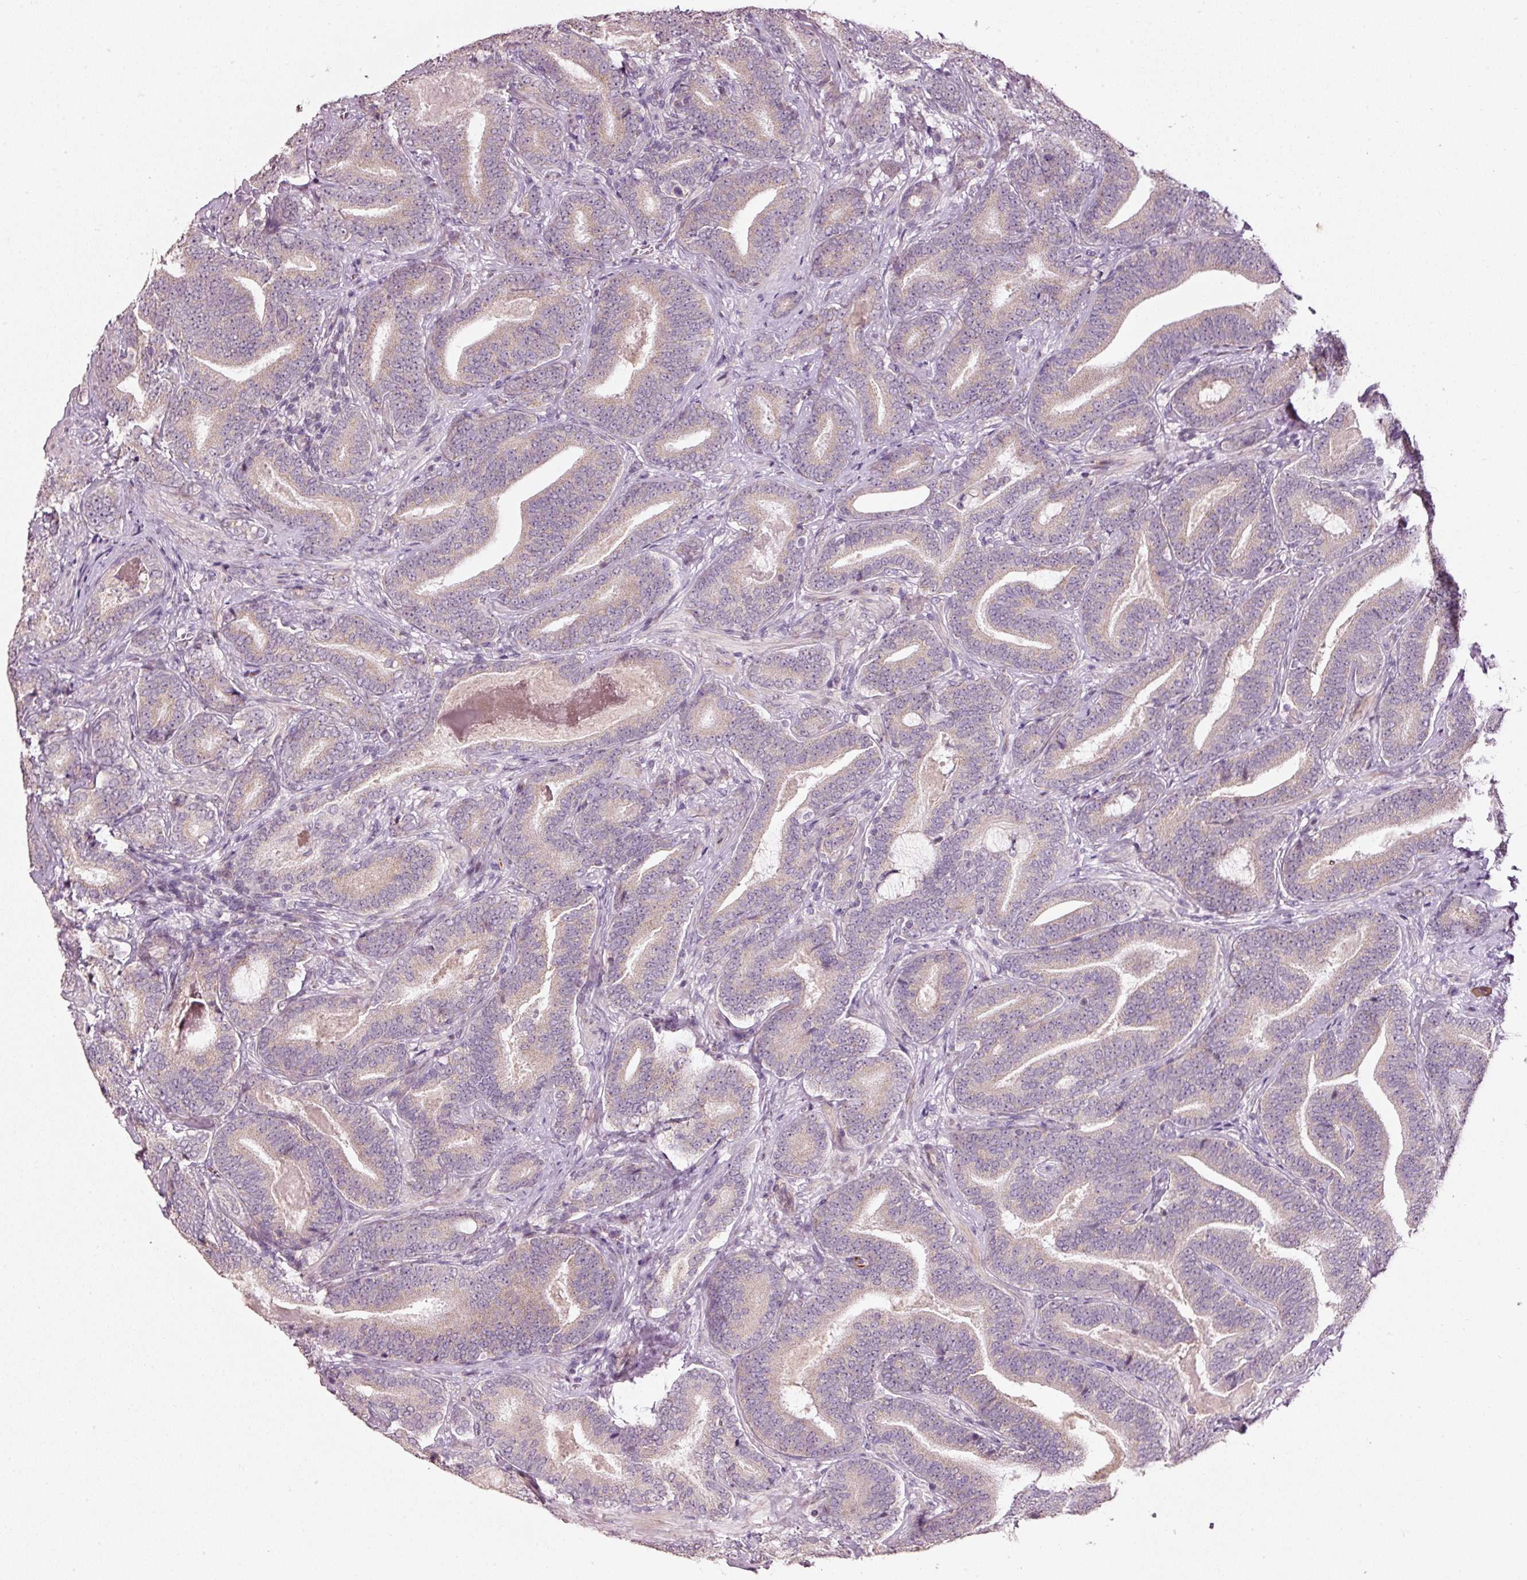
{"staining": {"intensity": "negative", "quantity": "none", "location": "none"}, "tissue": "prostate cancer", "cell_type": "Tumor cells", "image_type": "cancer", "snomed": [{"axis": "morphology", "description": "Adenocarcinoma, Low grade"}, {"axis": "topography", "description": "Prostate and seminal vesicle, NOS"}], "caption": "Human adenocarcinoma (low-grade) (prostate) stained for a protein using immunohistochemistry shows no staining in tumor cells.", "gene": "TOB2", "patient": {"sex": "male", "age": 61}}